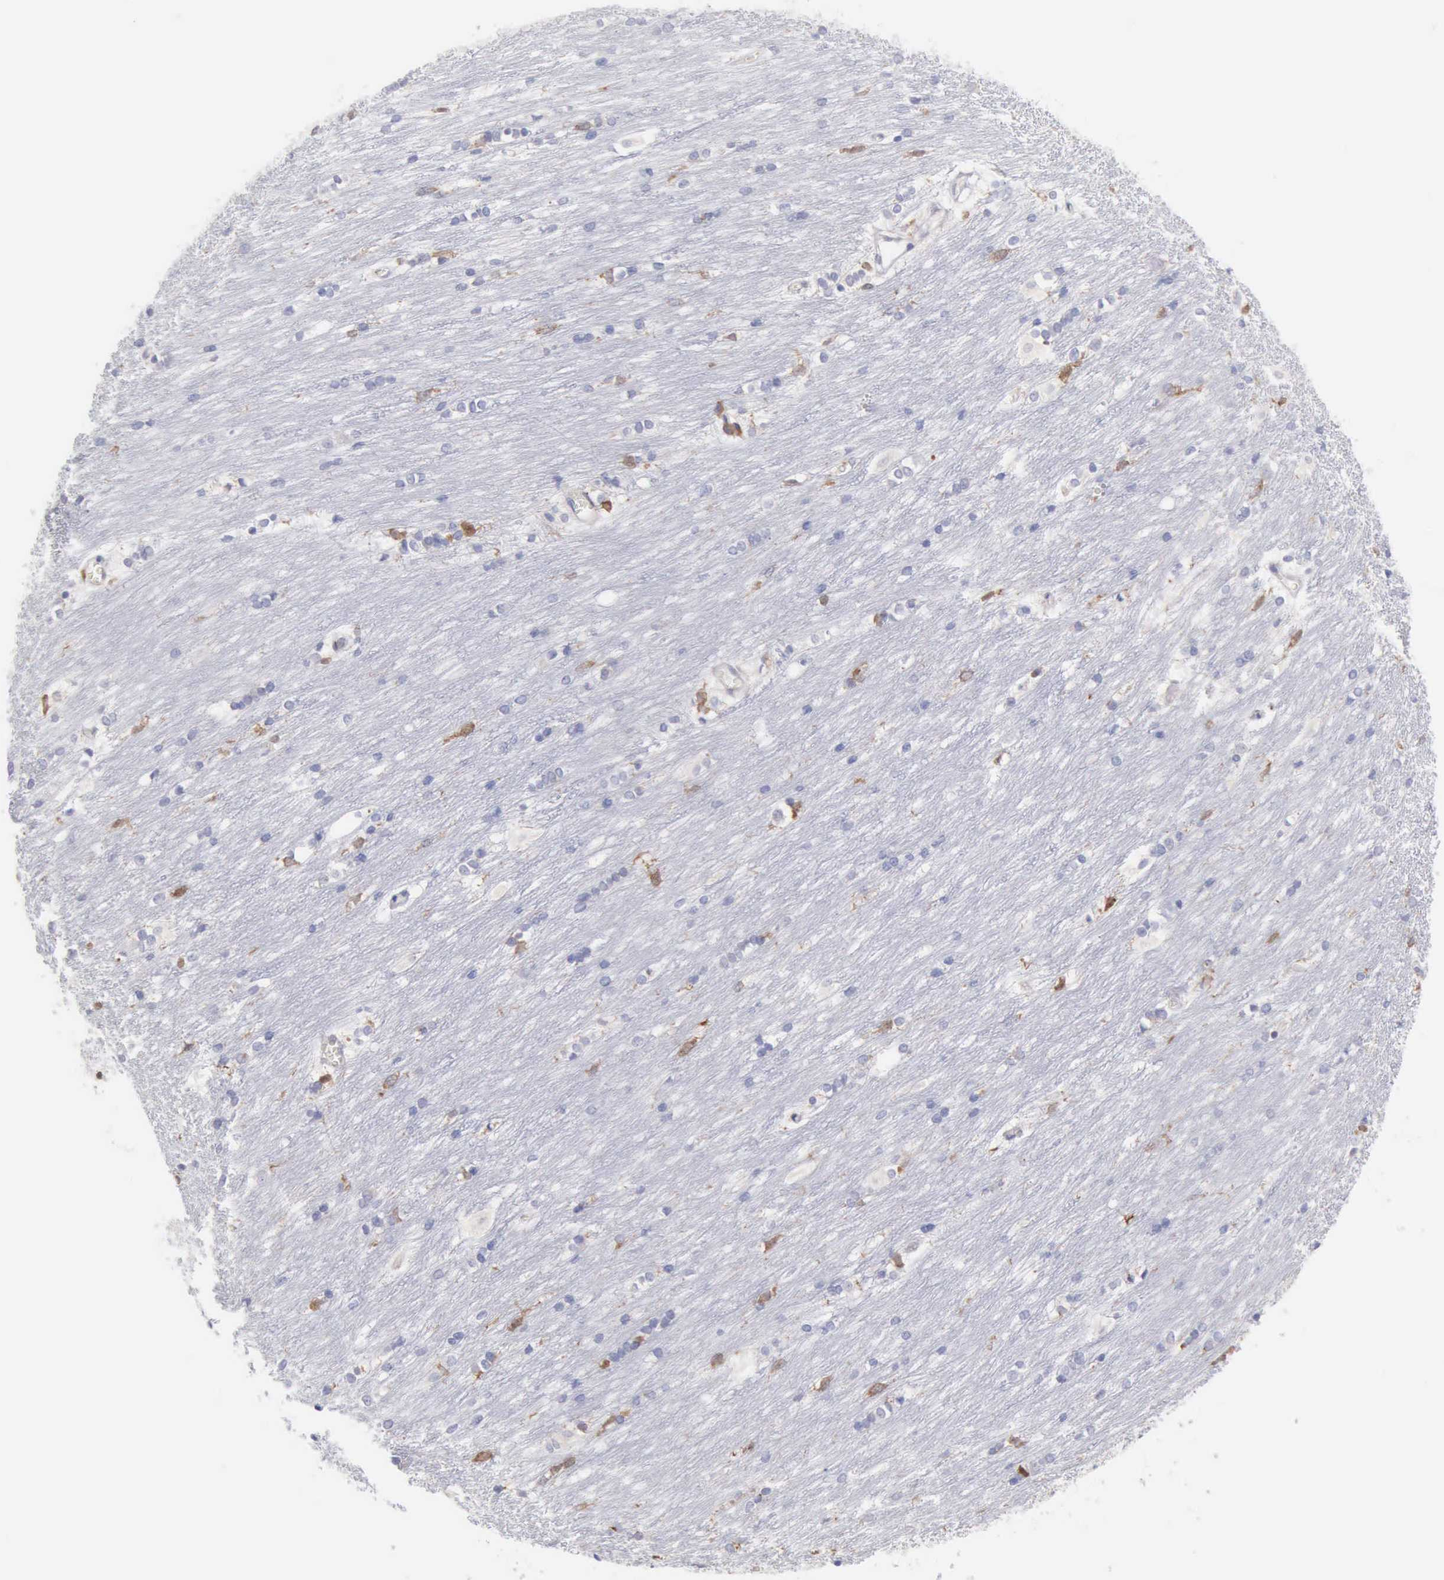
{"staining": {"intensity": "weak", "quantity": "<25%", "location": "cytoplasmic/membranous"}, "tissue": "caudate", "cell_type": "Glial cells", "image_type": "normal", "snomed": [{"axis": "morphology", "description": "Normal tissue, NOS"}, {"axis": "topography", "description": "Lateral ventricle wall"}], "caption": "The histopathology image displays no staining of glial cells in unremarkable caudate.", "gene": "SASH3", "patient": {"sex": "female", "age": 19}}